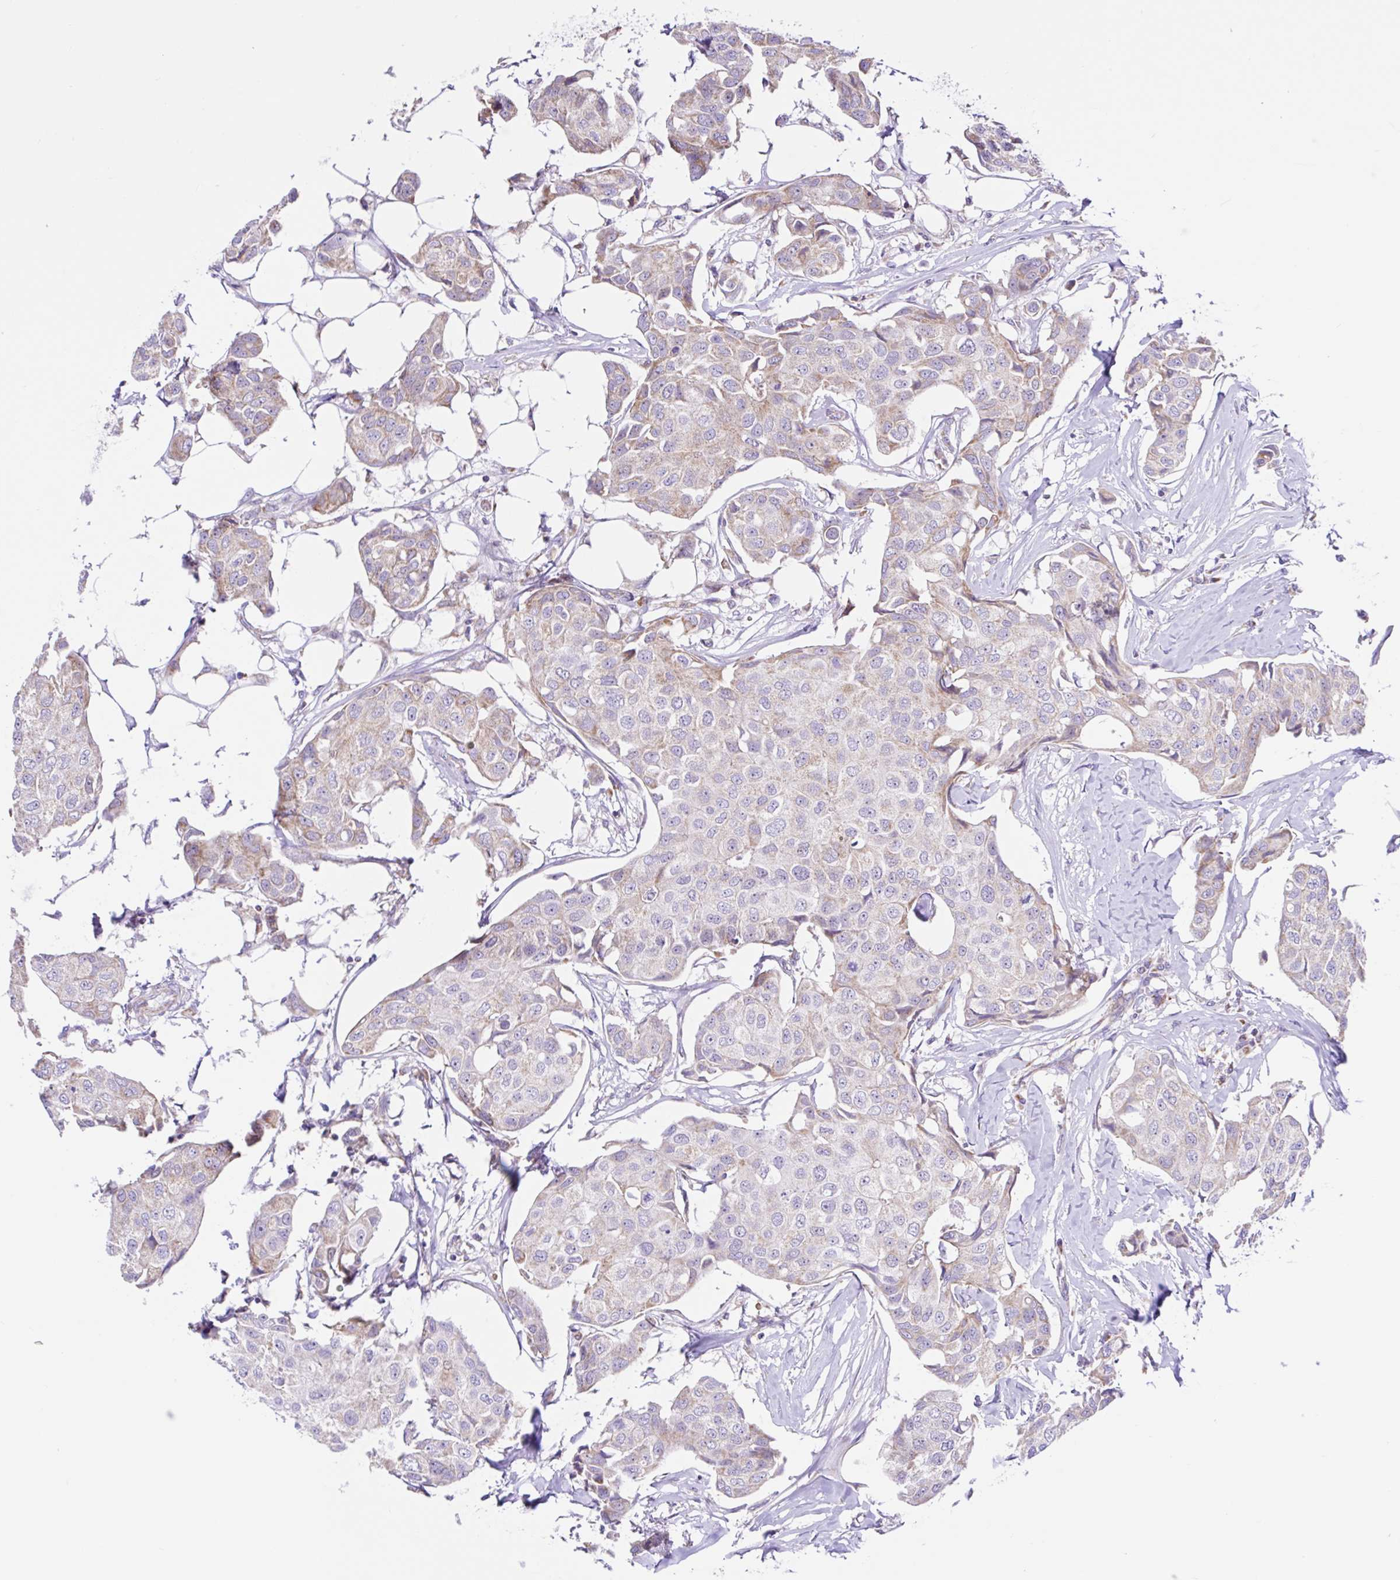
{"staining": {"intensity": "weak", "quantity": "25%-75%", "location": "cytoplasmic/membranous"}, "tissue": "breast cancer", "cell_type": "Tumor cells", "image_type": "cancer", "snomed": [{"axis": "morphology", "description": "Duct carcinoma"}, {"axis": "topography", "description": "Breast"}, {"axis": "topography", "description": "Lymph node"}], "caption": "A high-resolution image shows immunohistochemistry staining of breast infiltrating ductal carcinoma, which demonstrates weak cytoplasmic/membranous expression in about 25%-75% of tumor cells.", "gene": "NDUFS2", "patient": {"sex": "female", "age": 80}}